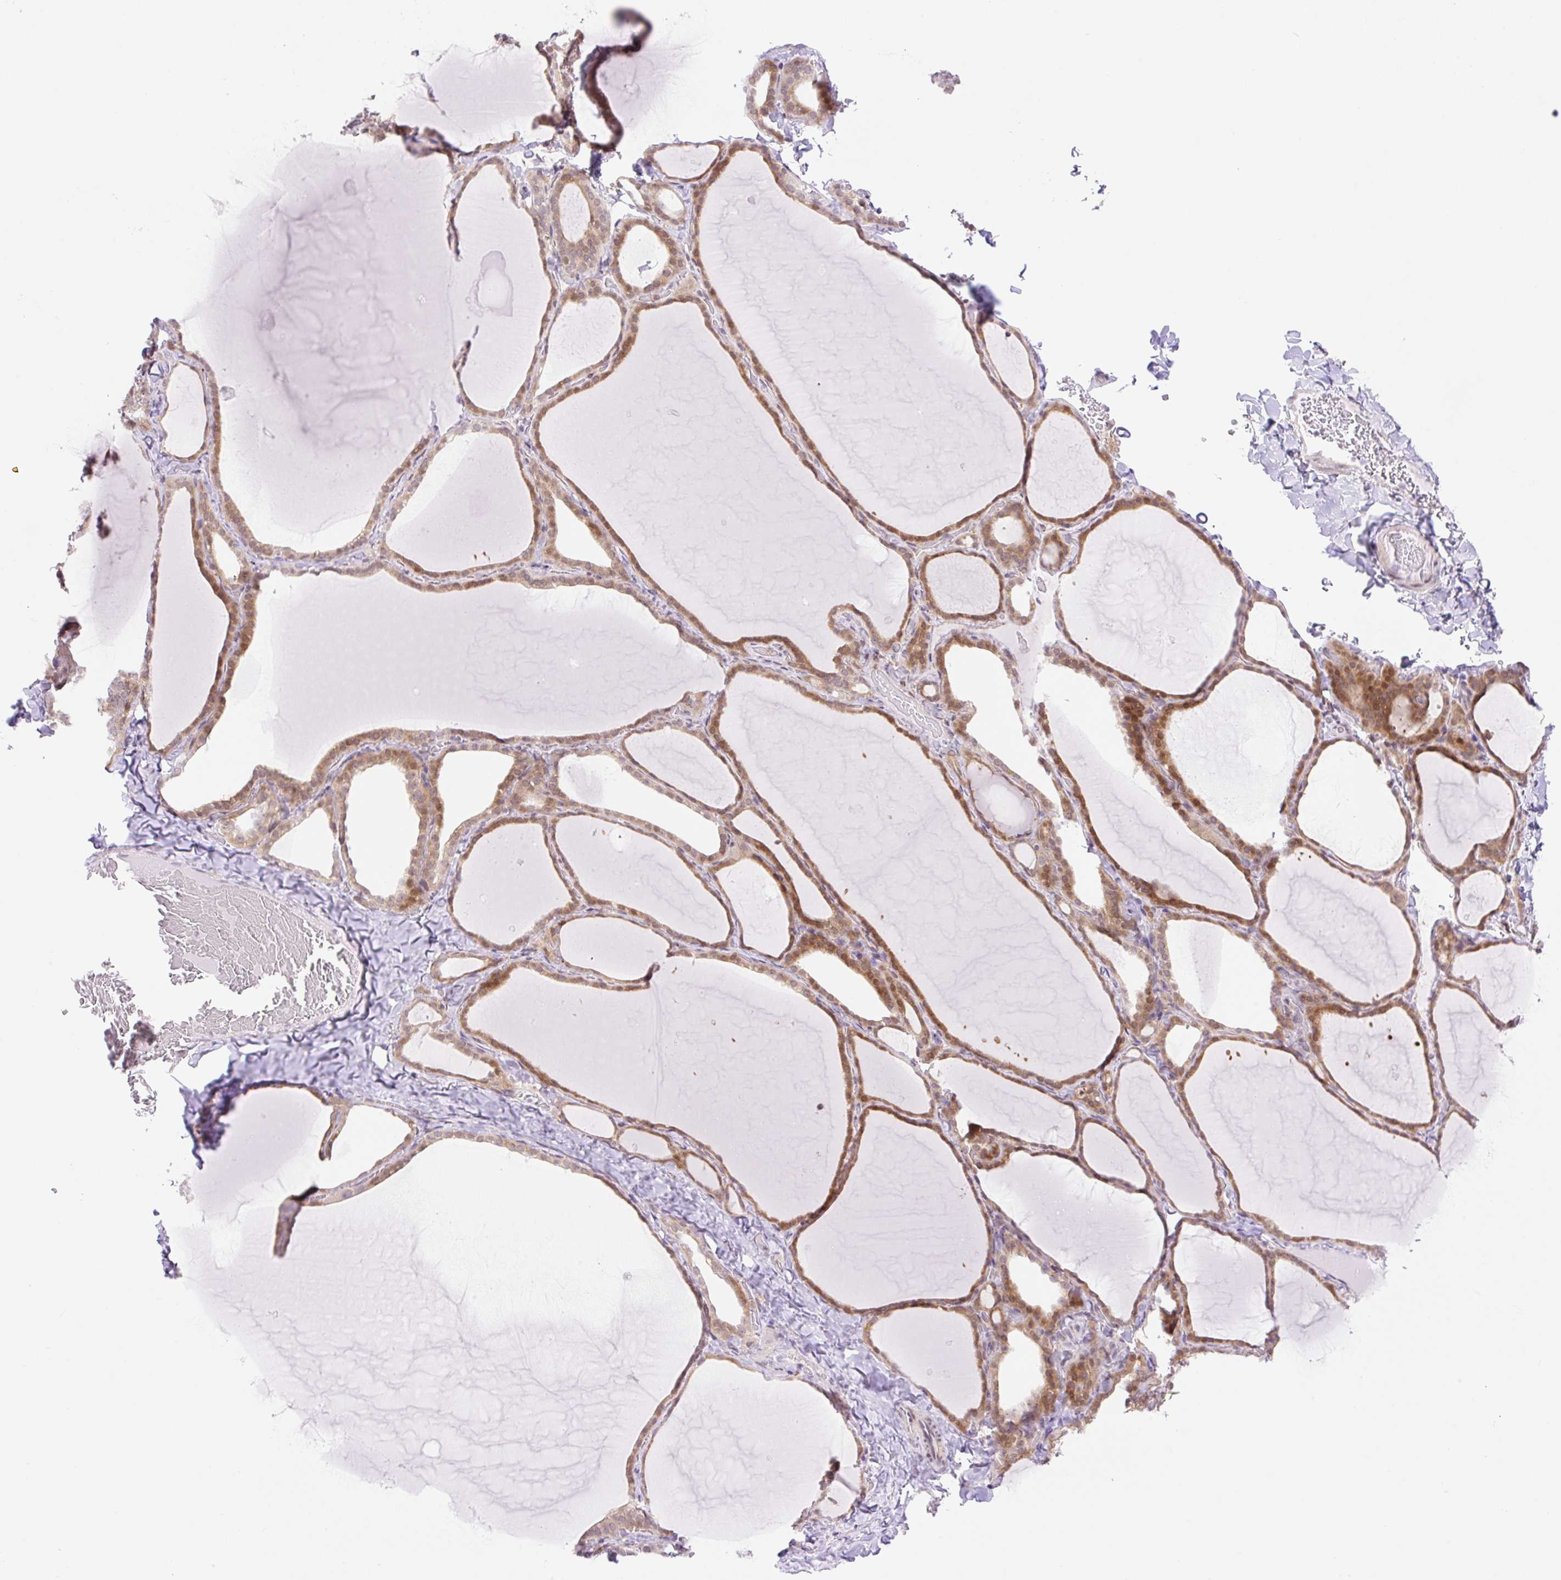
{"staining": {"intensity": "moderate", "quantity": ">75%", "location": "cytoplasmic/membranous,nuclear"}, "tissue": "thyroid gland", "cell_type": "Glandular cells", "image_type": "normal", "snomed": [{"axis": "morphology", "description": "Normal tissue, NOS"}, {"axis": "topography", "description": "Thyroid gland"}], "caption": "This image displays immunohistochemistry staining of normal human thyroid gland, with medium moderate cytoplasmic/membranous,nuclear staining in approximately >75% of glandular cells.", "gene": "ENSG00000264668", "patient": {"sex": "female", "age": 22}}